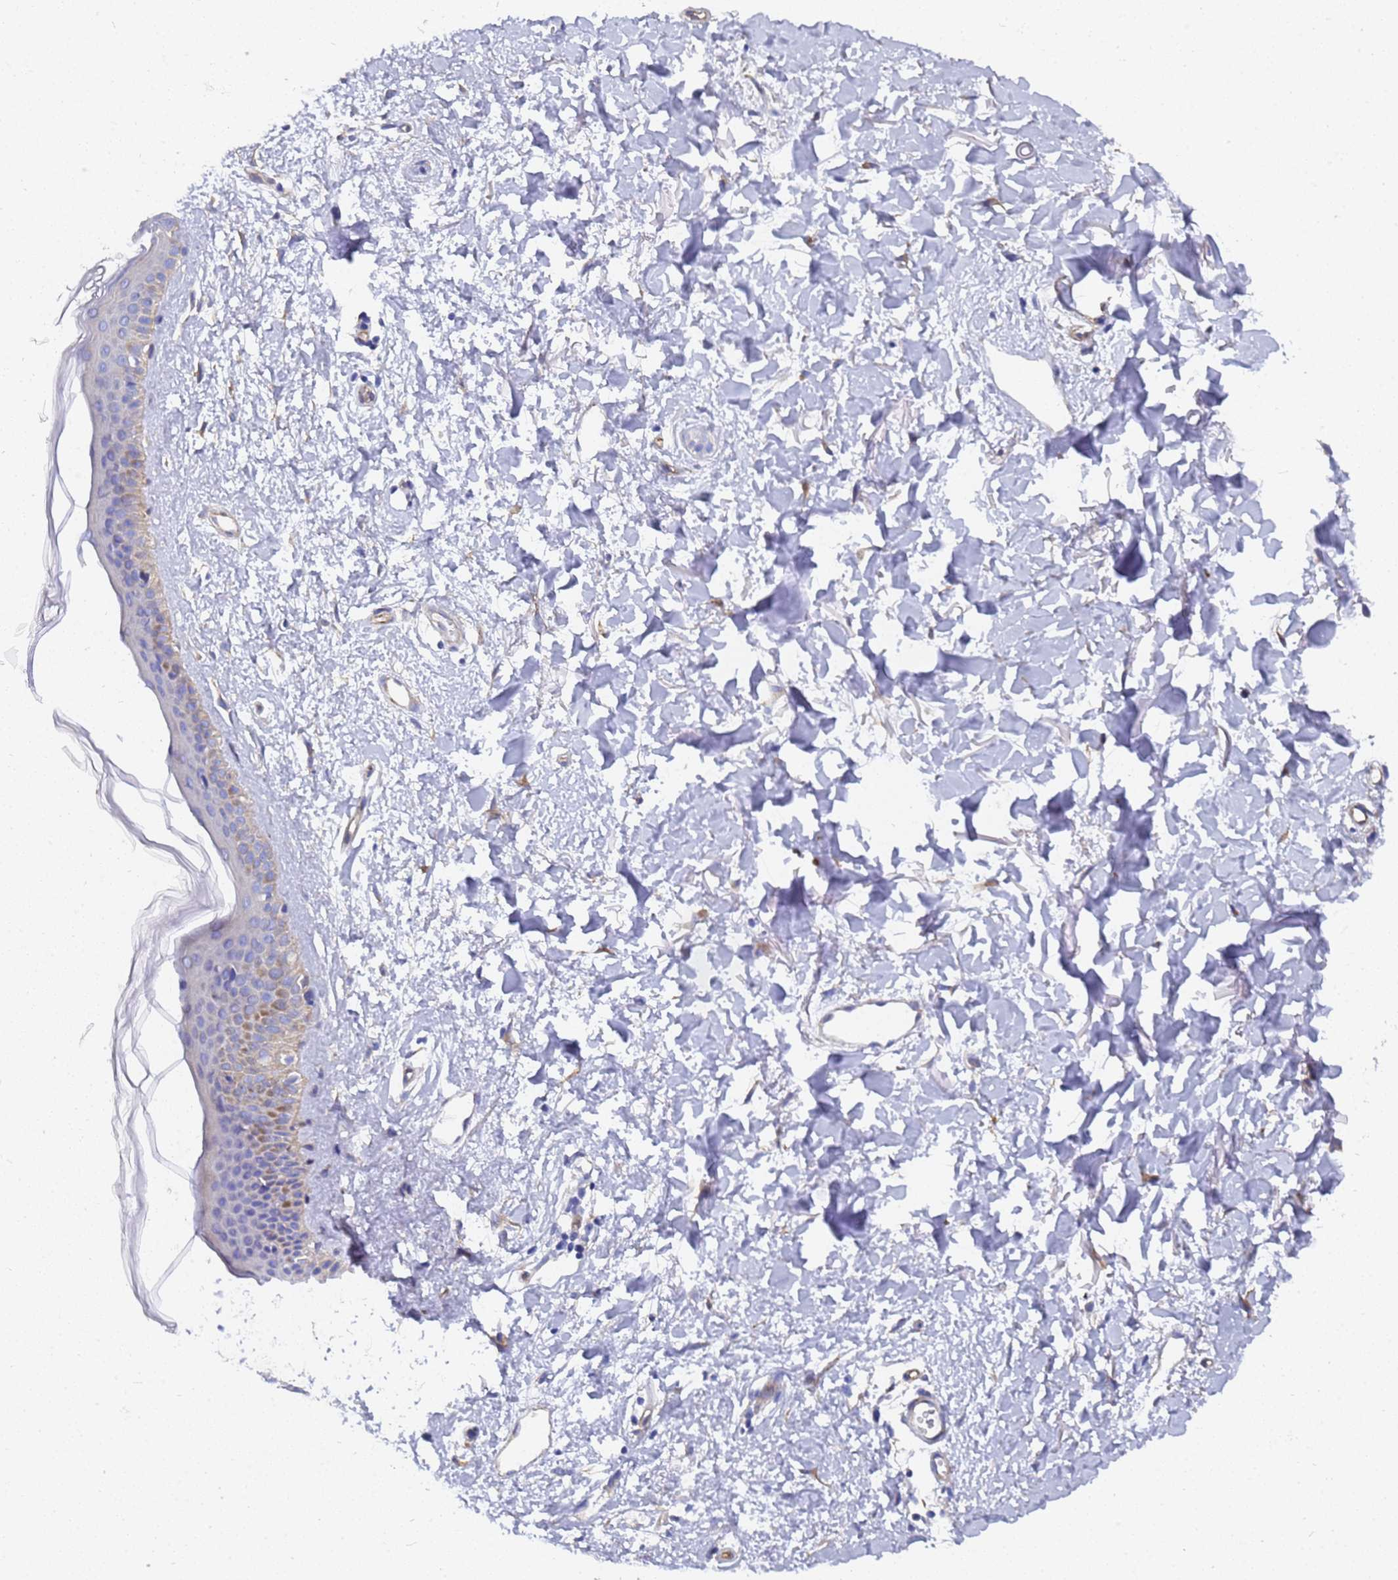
{"staining": {"intensity": "negative", "quantity": "none", "location": "none"}, "tissue": "skin", "cell_type": "Fibroblasts", "image_type": "normal", "snomed": [{"axis": "morphology", "description": "Normal tissue, NOS"}, {"axis": "topography", "description": "Skin"}], "caption": "High power microscopy micrograph of an immunohistochemistry (IHC) photomicrograph of benign skin, revealing no significant expression in fibroblasts.", "gene": "ENSG00000198211", "patient": {"sex": "female", "age": 58}}